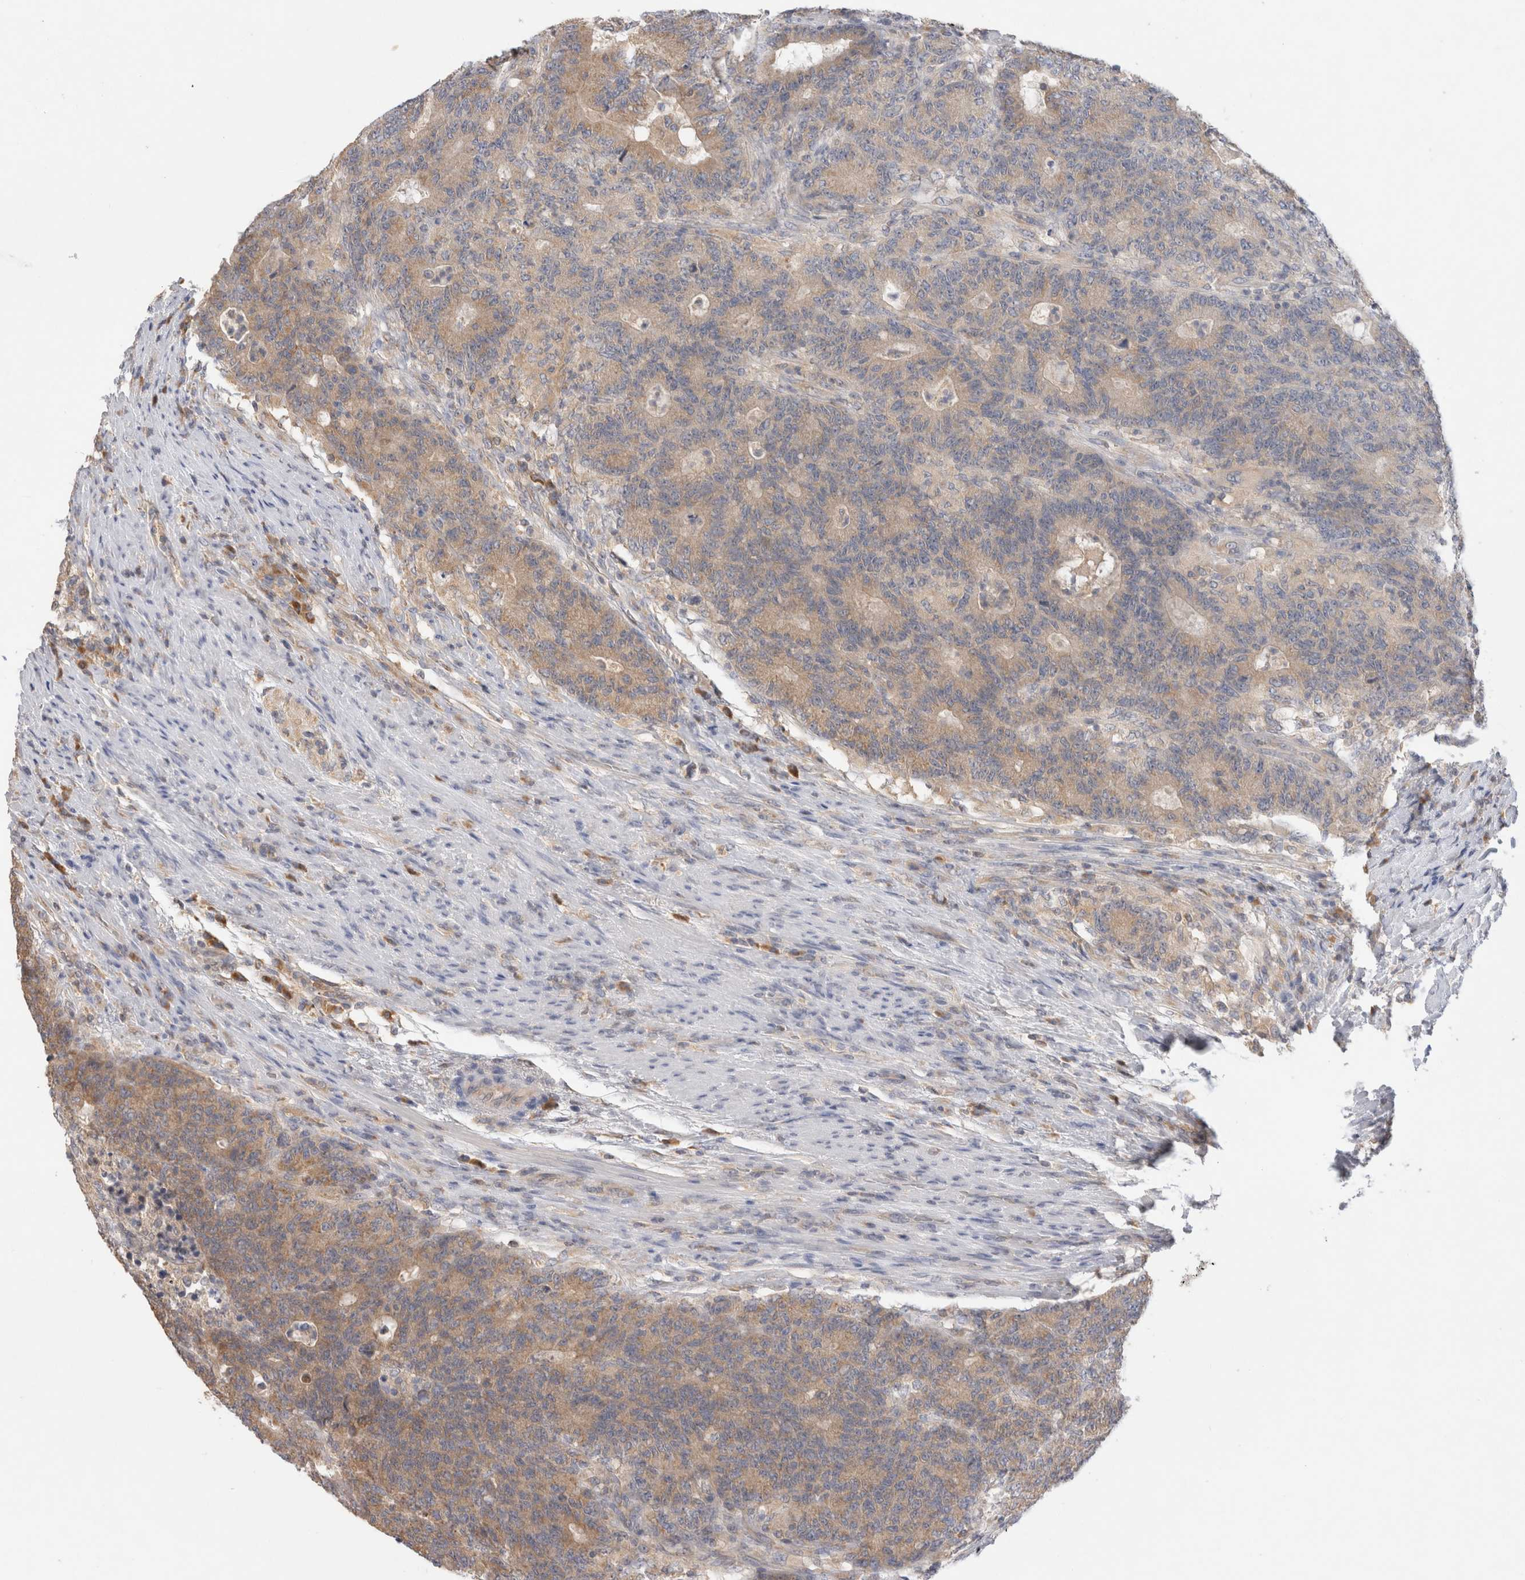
{"staining": {"intensity": "weak", "quantity": ">75%", "location": "cytoplasmic/membranous"}, "tissue": "colorectal cancer", "cell_type": "Tumor cells", "image_type": "cancer", "snomed": [{"axis": "morphology", "description": "Normal tissue, NOS"}, {"axis": "morphology", "description": "Adenocarcinoma, NOS"}, {"axis": "topography", "description": "Colon"}], "caption": "The micrograph demonstrates immunohistochemical staining of colorectal cancer (adenocarcinoma). There is weak cytoplasmic/membranous positivity is appreciated in about >75% of tumor cells. (DAB (3,3'-diaminobenzidine) IHC, brown staining for protein, blue staining for nuclei).", "gene": "GAS1", "patient": {"sex": "female", "age": 75}}